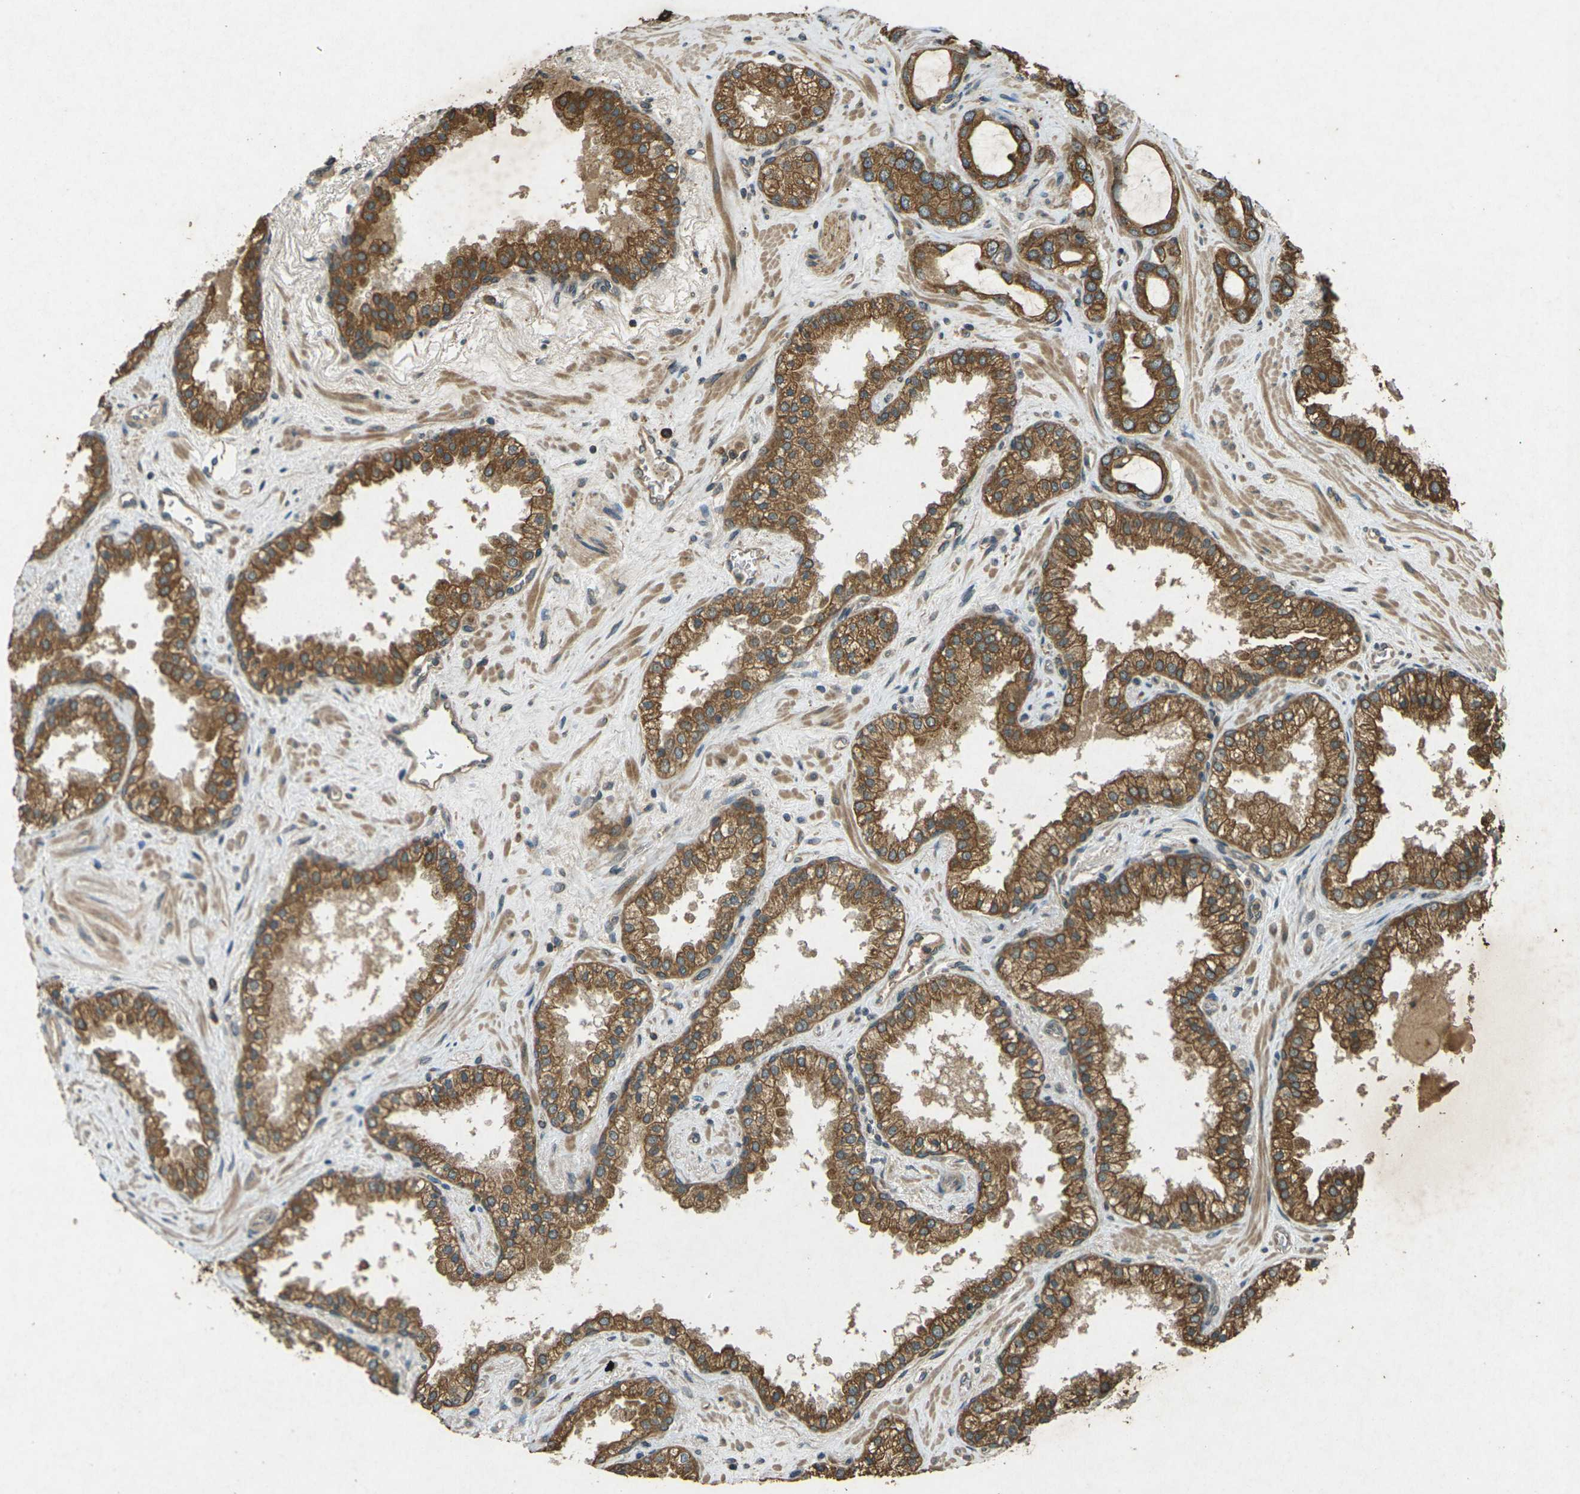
{"staining": {"intensity": "moderate", "quantity": ">75%", "location": "cytoplasmic/membranous"}, "tissue": "prostate cancer", "cell_type": "Tumor cells", "image_type": "cancer", "snomed": [{"axis": "morphology", "description": "Adenocarcinoma, Low grade"}, {"axis": "topography", "description": "Prostate"}], "caption": "High-power microscopy captured an immunohistochemistry (IHC) image of adenocarcinoma (low-grade) (prostate), revealing moderate cytoplasmic/membranous positivity in approximately >75% of tumor cells. (Brightfield microscopy of DAB IHC at high magnification).", "gene": "TAP1", "patient": {"sex": "male", "age": 60}}